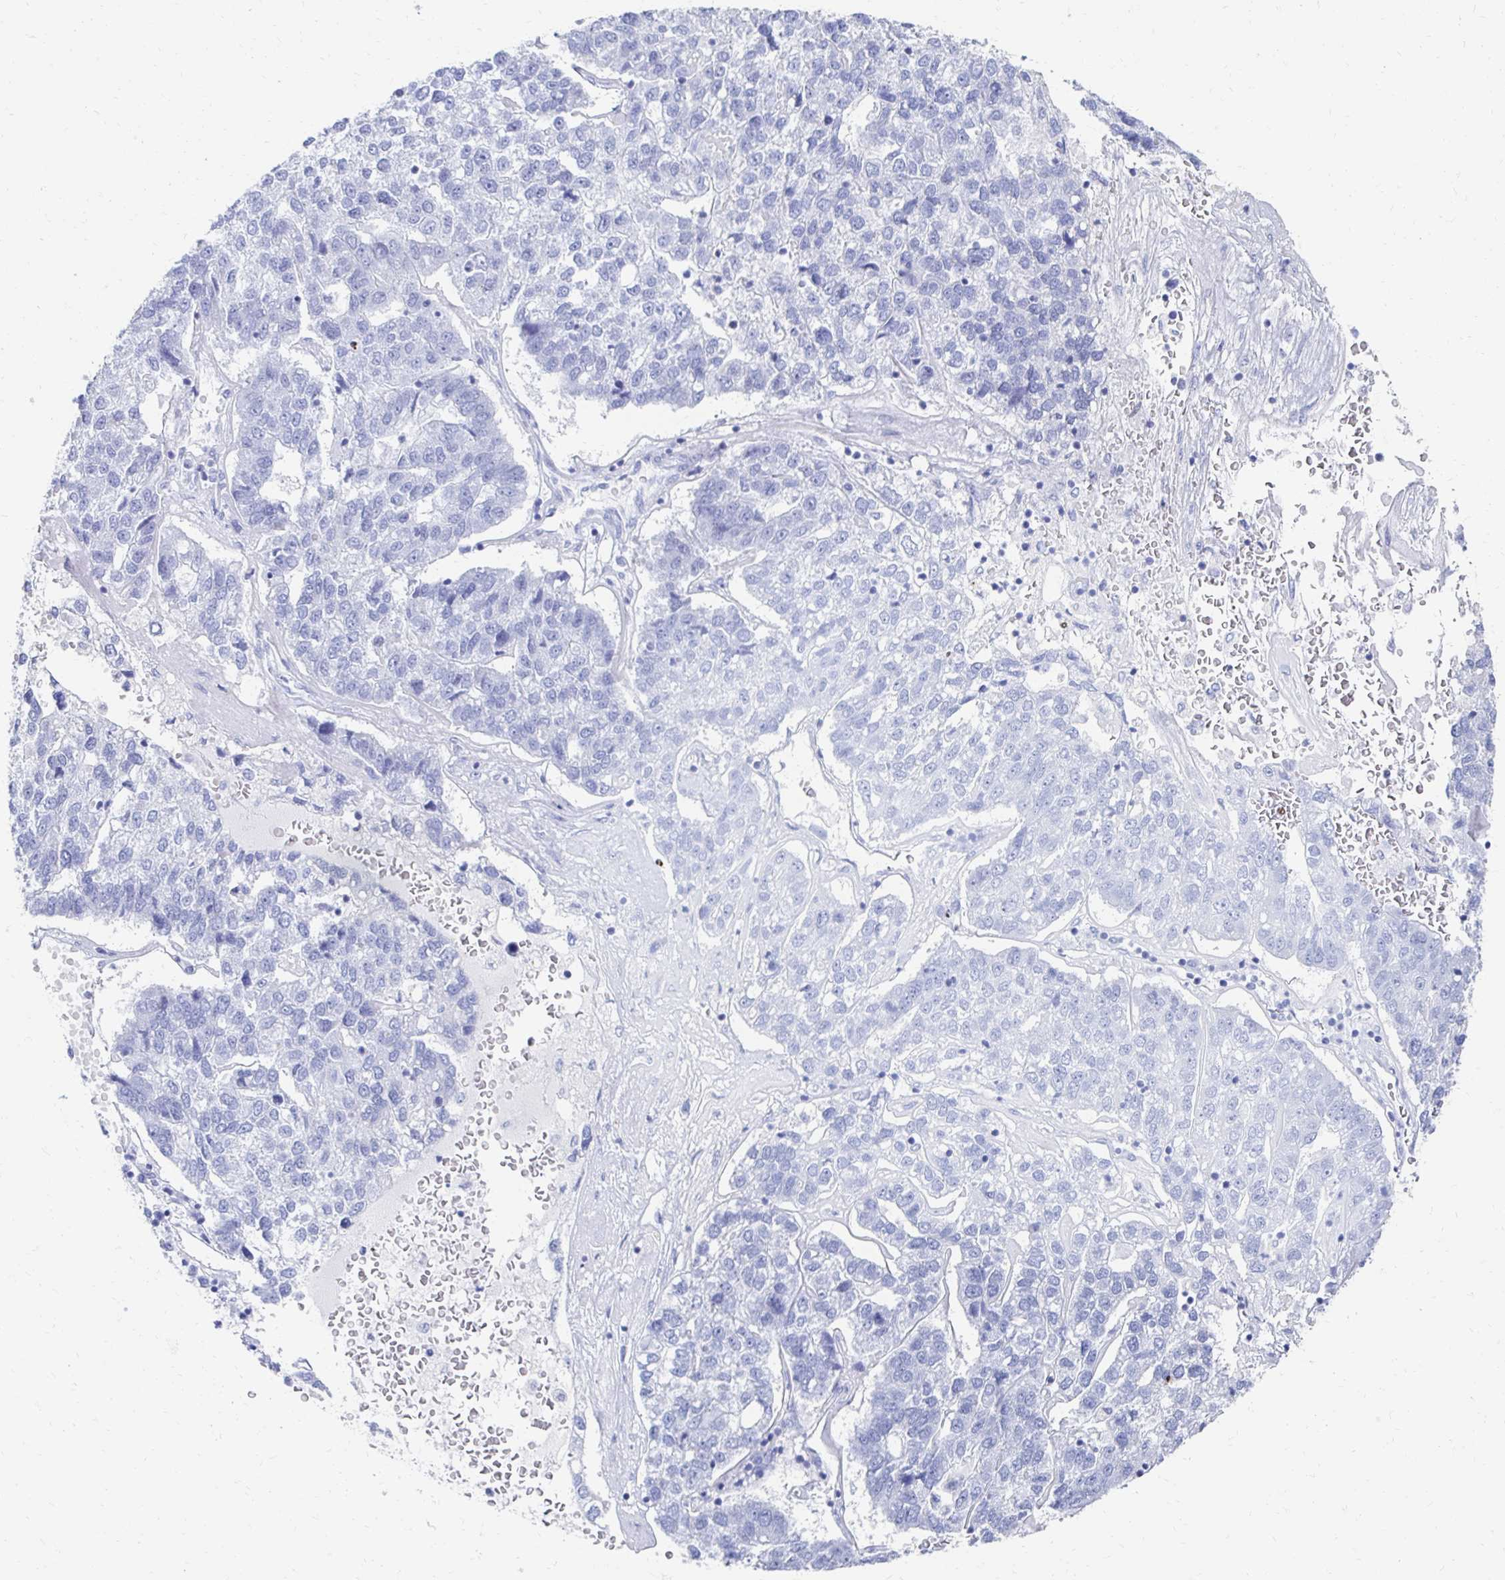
{"staining": {"intensity": "negative", "quantity": "none", "location": "none"}, "tissue": "pancreatic cancer", "cell_type": "Tumor cells", "image_type": "cancer", "snomed": [{"axis": "morphology", "description": "Adenocarcinoma, NOS"}, {"axis": "topography", "description": "Pancreas"}], "caption": "This is a micrograph of IHC staining of pancreatic cancer (adenocarcinoma), which shows no positivity in tumor cells. Nuclei are stained in blue.", "gene": "CST6", "patient": {"sex": "female", "age": 61}}